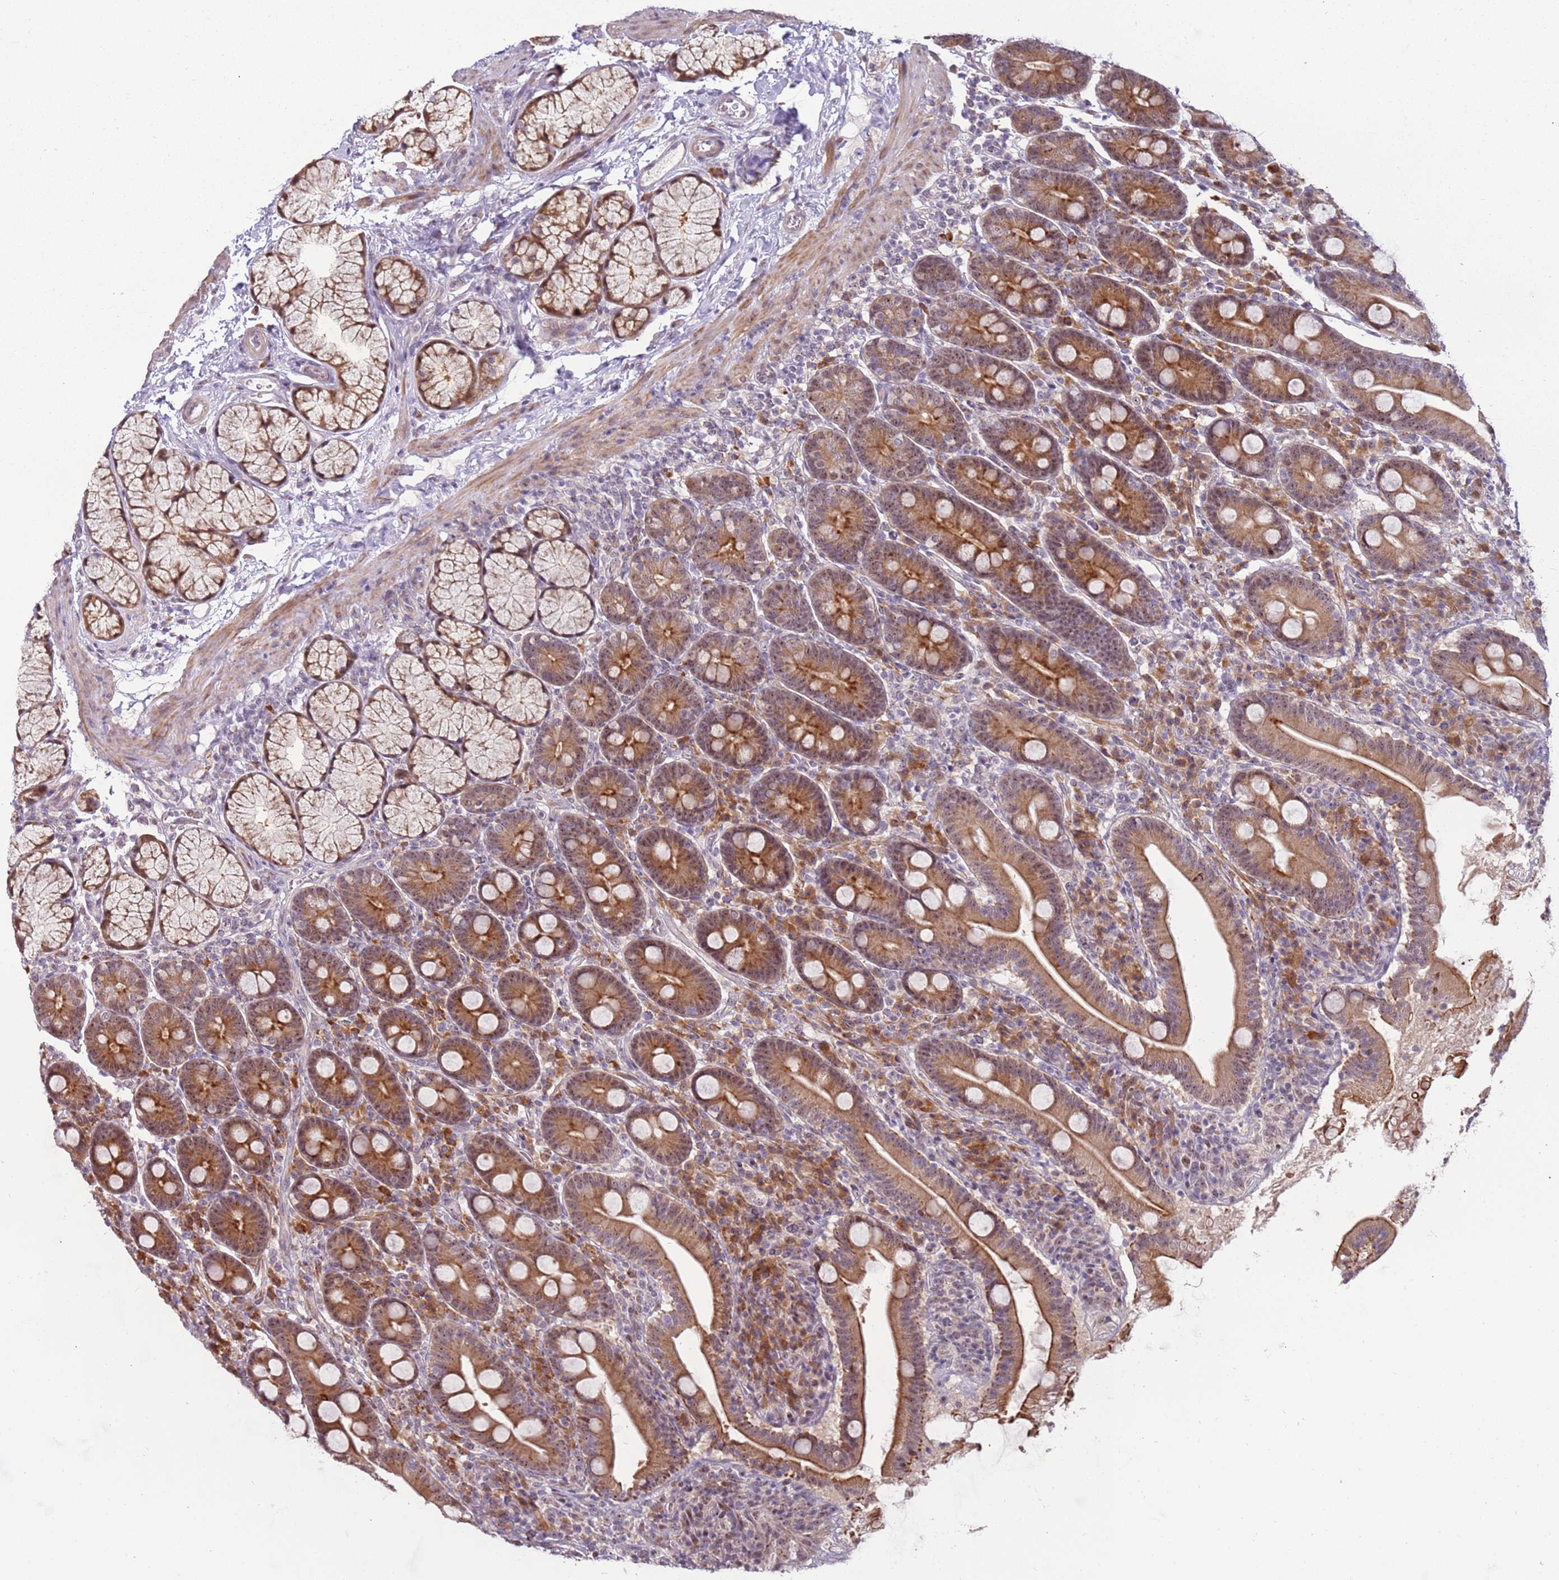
{"staining": {"intensity": "moderate", "quantity": ">75%", "location": "cytoplasmic/membranous,nuclear"}, "tissue": "duodenum", "cell_type": "Glandular cells", "image_type": "normal", "snomed": [{"axis": "morphology", "description": "Normal tissue, NOS"}, {"axis": "topography", "description": "Duodenum"}], "caption": "The image displays staining of benign duodenum, revealing moderate cytoplasmic/membranous,nuclear protein positivity (brown color) within glandular cells.", "gene": "UCMA", "patient": {"sex": "male", "age": 35}}